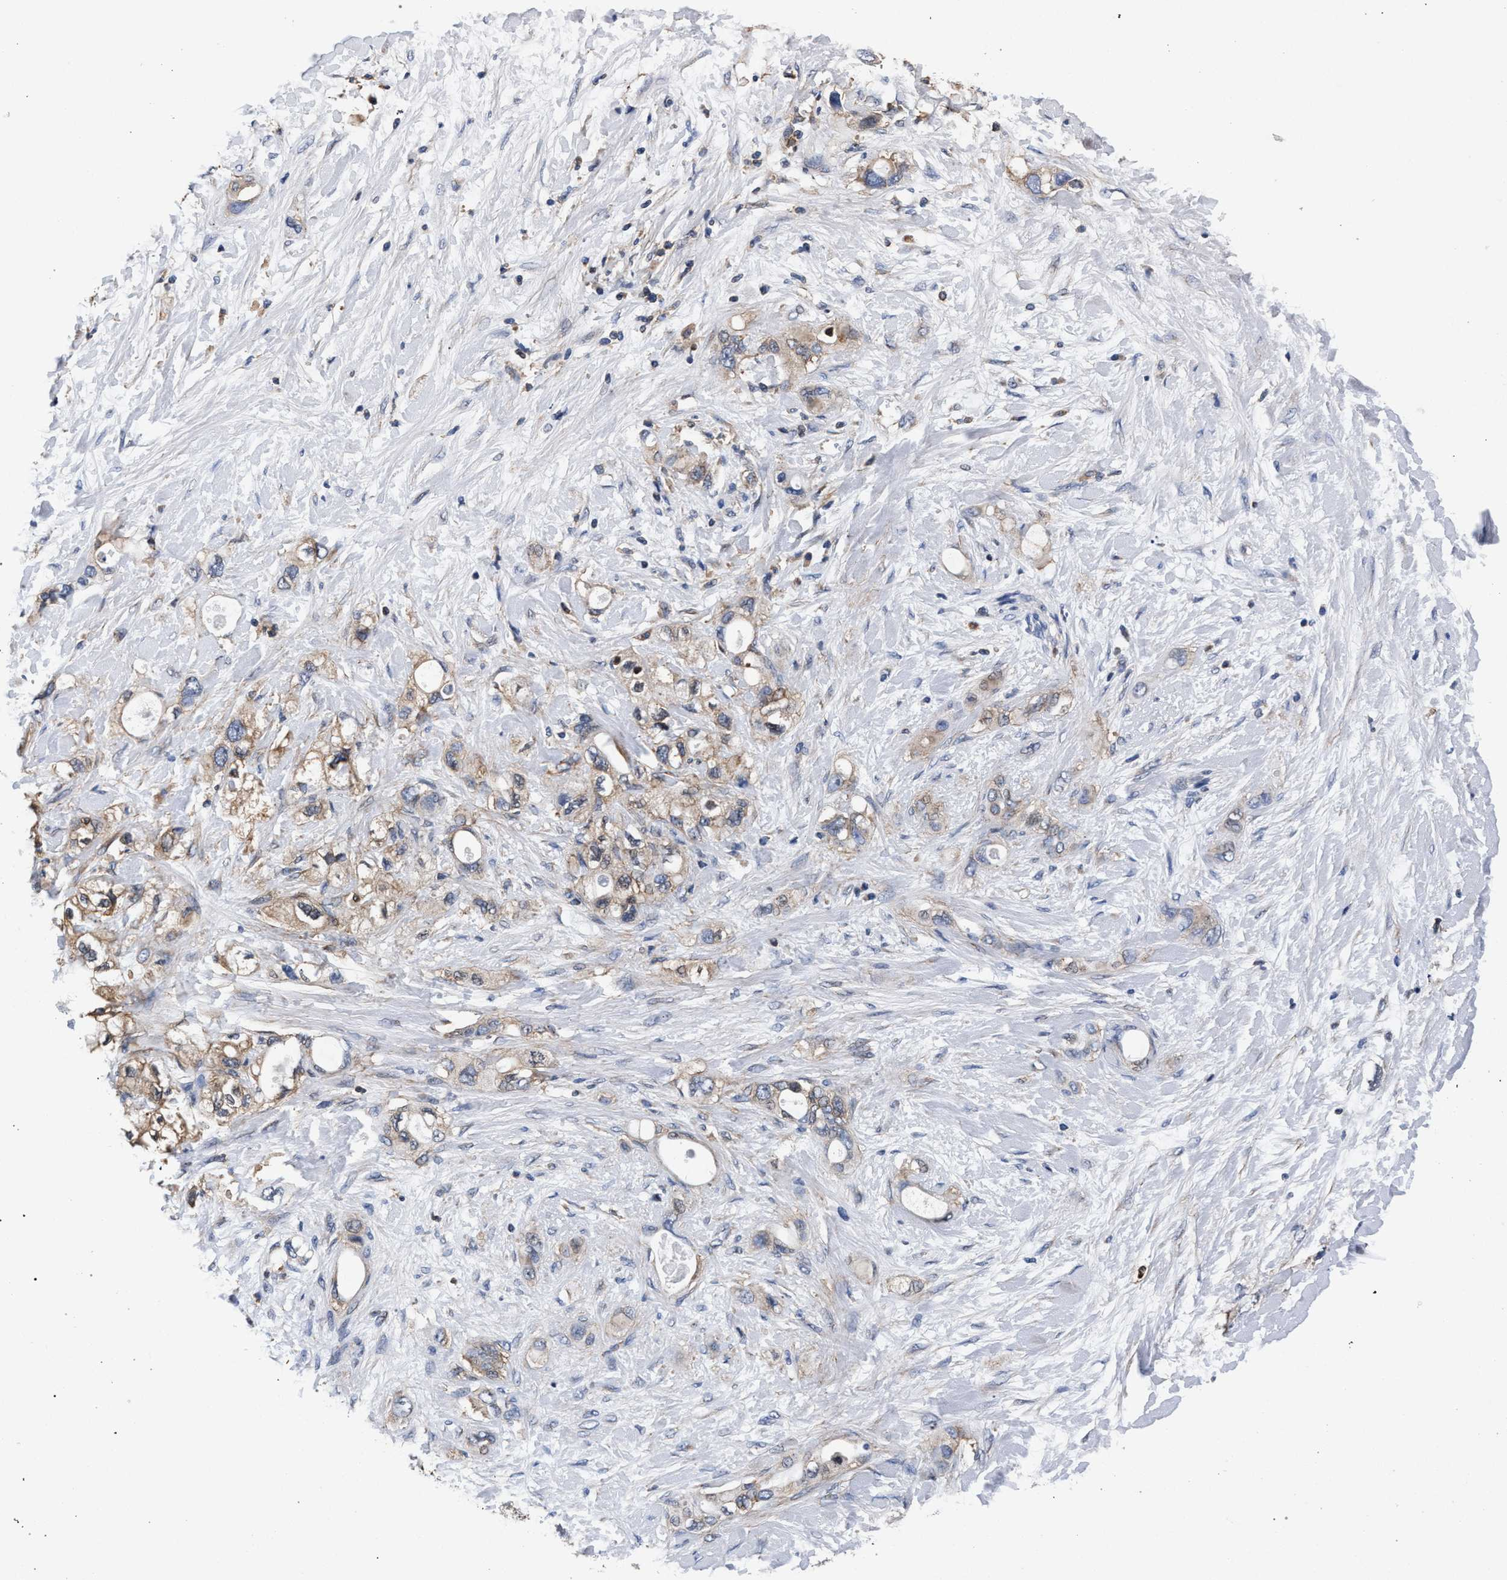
{"staining": {"intensity": "weak", "quantity": ">75%", "location": "cytoplasmic/membranous"}, "tissue": "pancreatic cancer", "cell_type": "Tumor cells", "image_type": "cancer", "snomed": [{"axis": "morphology", "description": "Adenocarcinoma, NOS"}, {"axis": "topography", "description": "Pancreas"}], "caption": "Pancreatic cancer stained with DAB (3,3'-diaminobenzidine) IHC reveals low levels of weak cytoplasmic/membranous expression in about >75% of tumor cells.", "gene": "LASP1", "patient": {"sex": "female", "age": 56}}